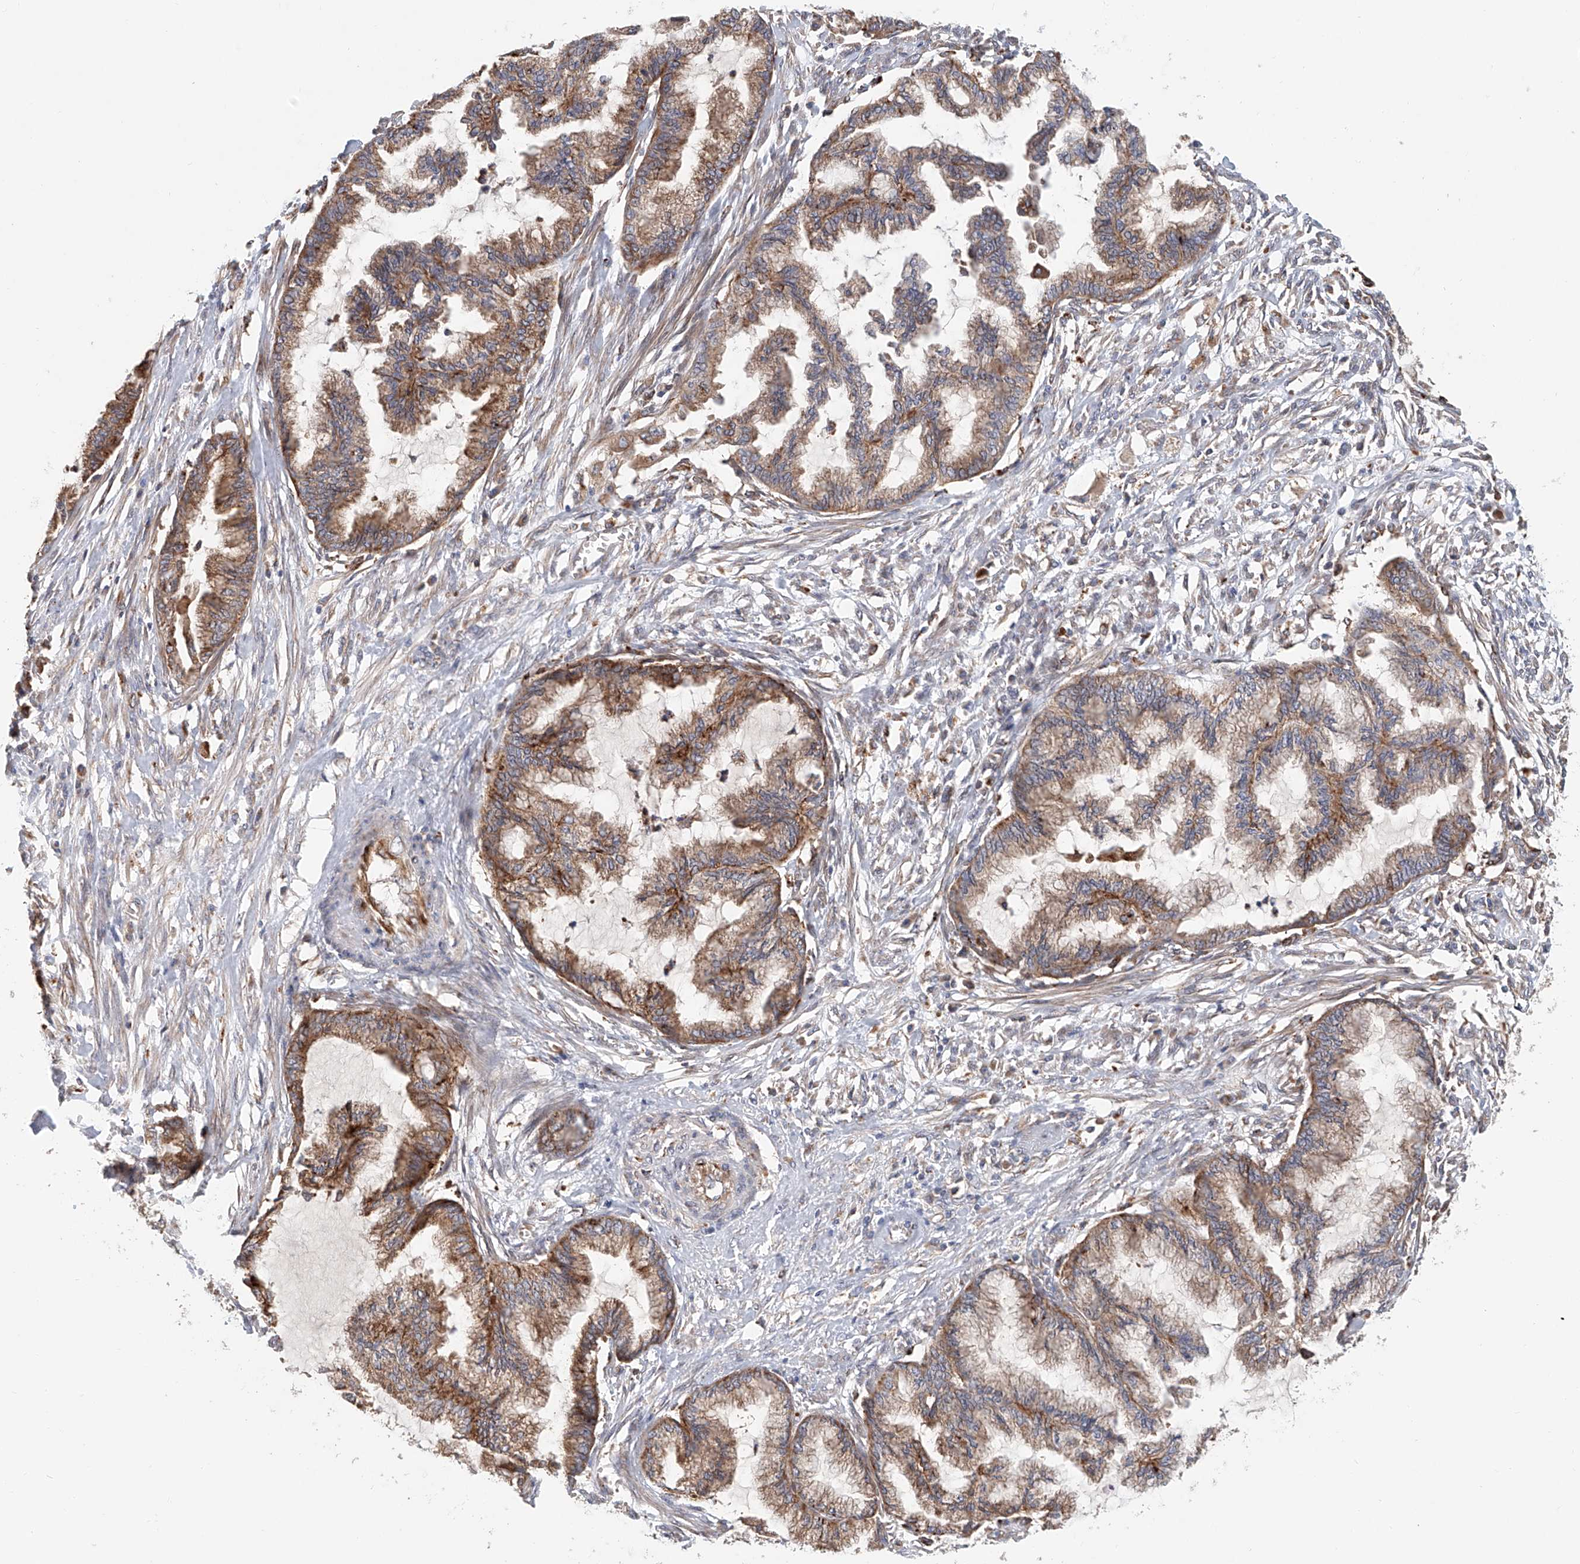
{"staining": {"intensity": "moderate", "quantity": "25%-75%", "location": "cytoplasmic/membranous"}, "tissue": "endometrial cancer", "cell_type": "Tumor cells", "image_type": "cancer", "snomed": [{"axis": "morphology", "description": "Adenocarcinoma, NOS"}, {"axis": "topography", "description": "Endometrium"}], "caption": "Endometrial adenocarcinoma stained with DAB immunohistochemistry (IHC) exhibits medium levels of moderate cytoplasmic/membranous positivity in about 25%-75% of tumor cells.", "gene": "HGSNAT", "patient": {"sex": "female", "age": 86}}